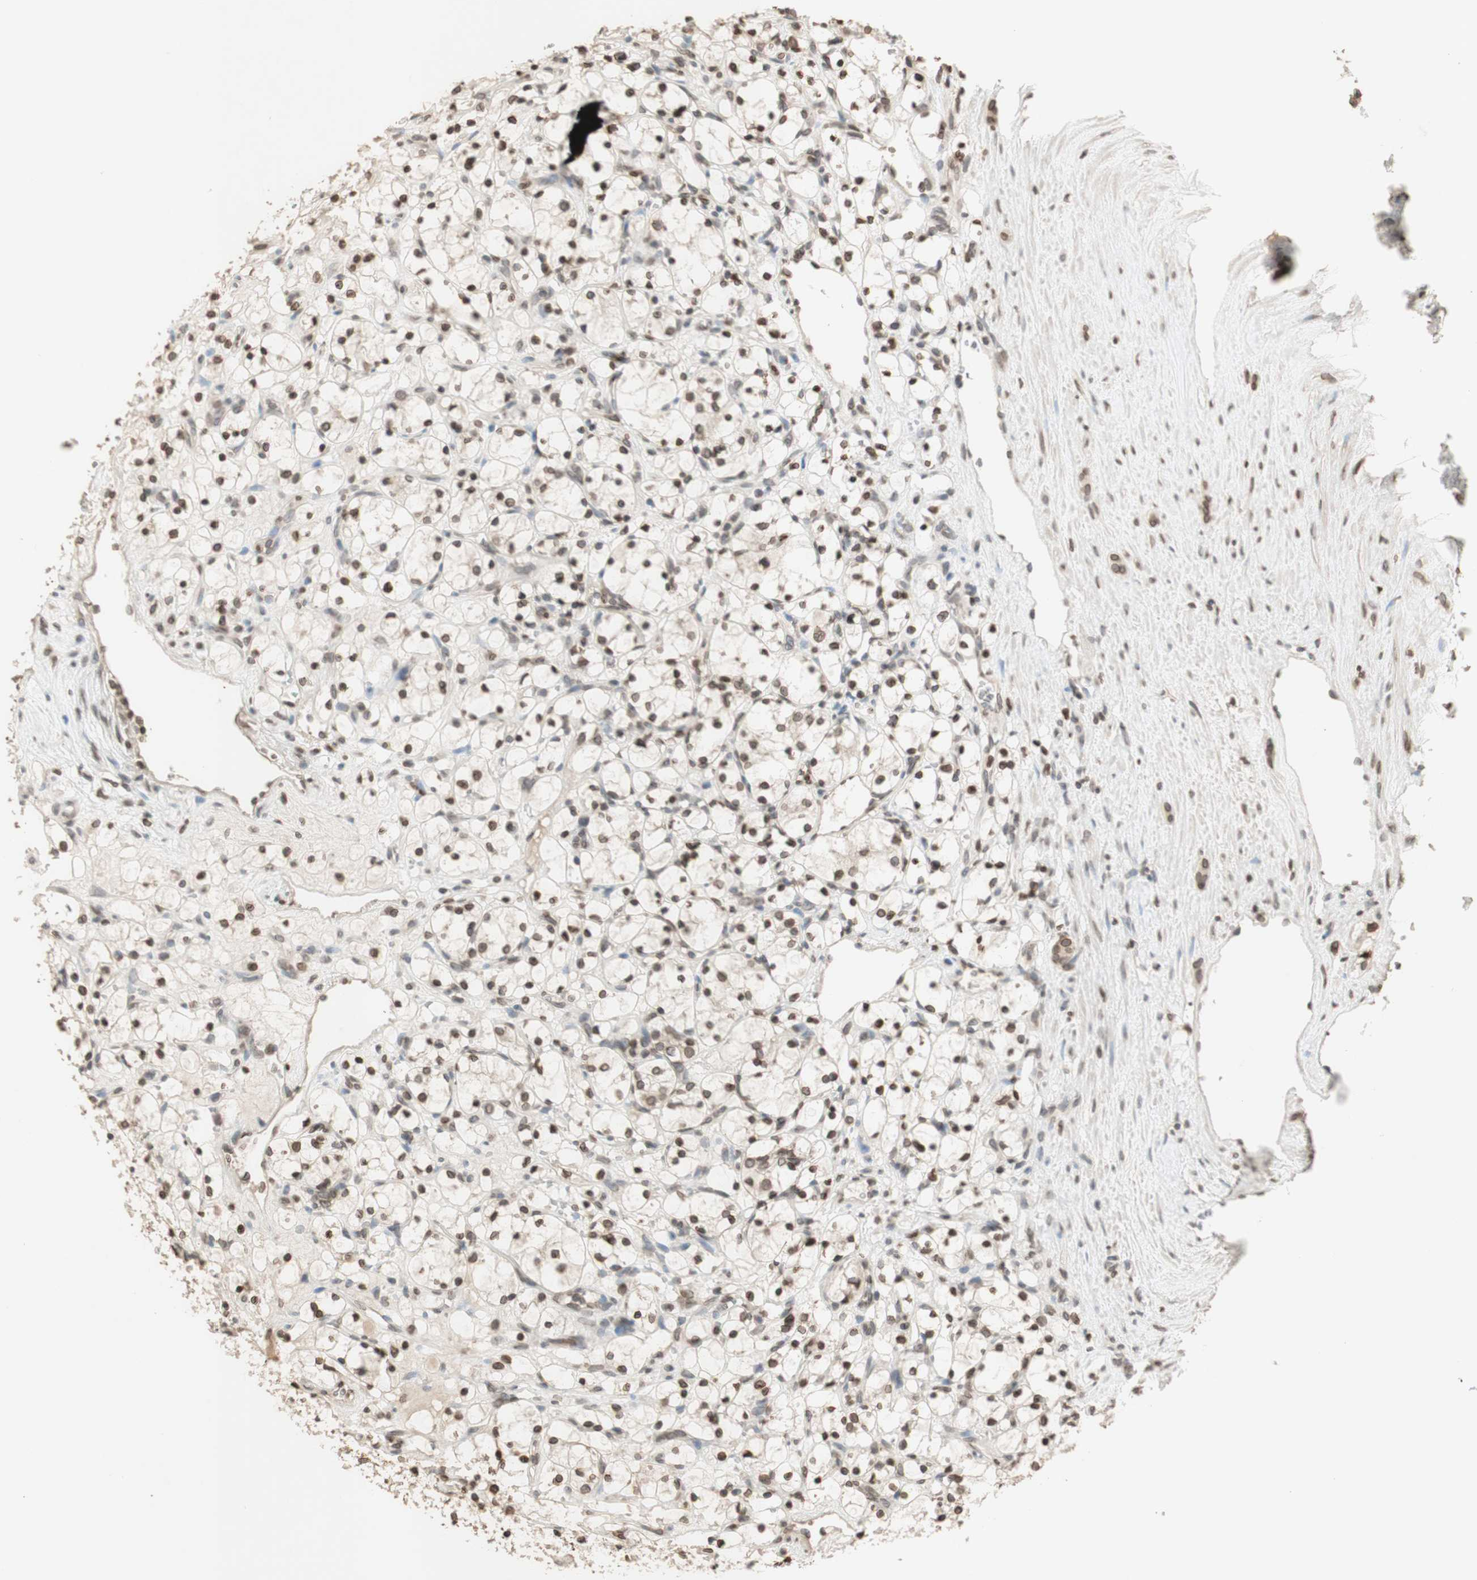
{"staining": {"intensity": "moderate", "quantity": ">75%", "location": "nuclear"}, "tissue": "renal cancer", "cell_type": "Tumor cells", "image_type": "cancer", "snomed": [{"axis": "morphology", "description": "Adenocarcinoma, NOS"}, {"axis": "topography", "description": "Kidney"}], "caption": "Adenocarcinoma (renal) stained for a protein demonstrates moderate nuclear positivity in tumor cells.", "gene": "TMPO", "patient": {"sex": "female", "age": 69}}